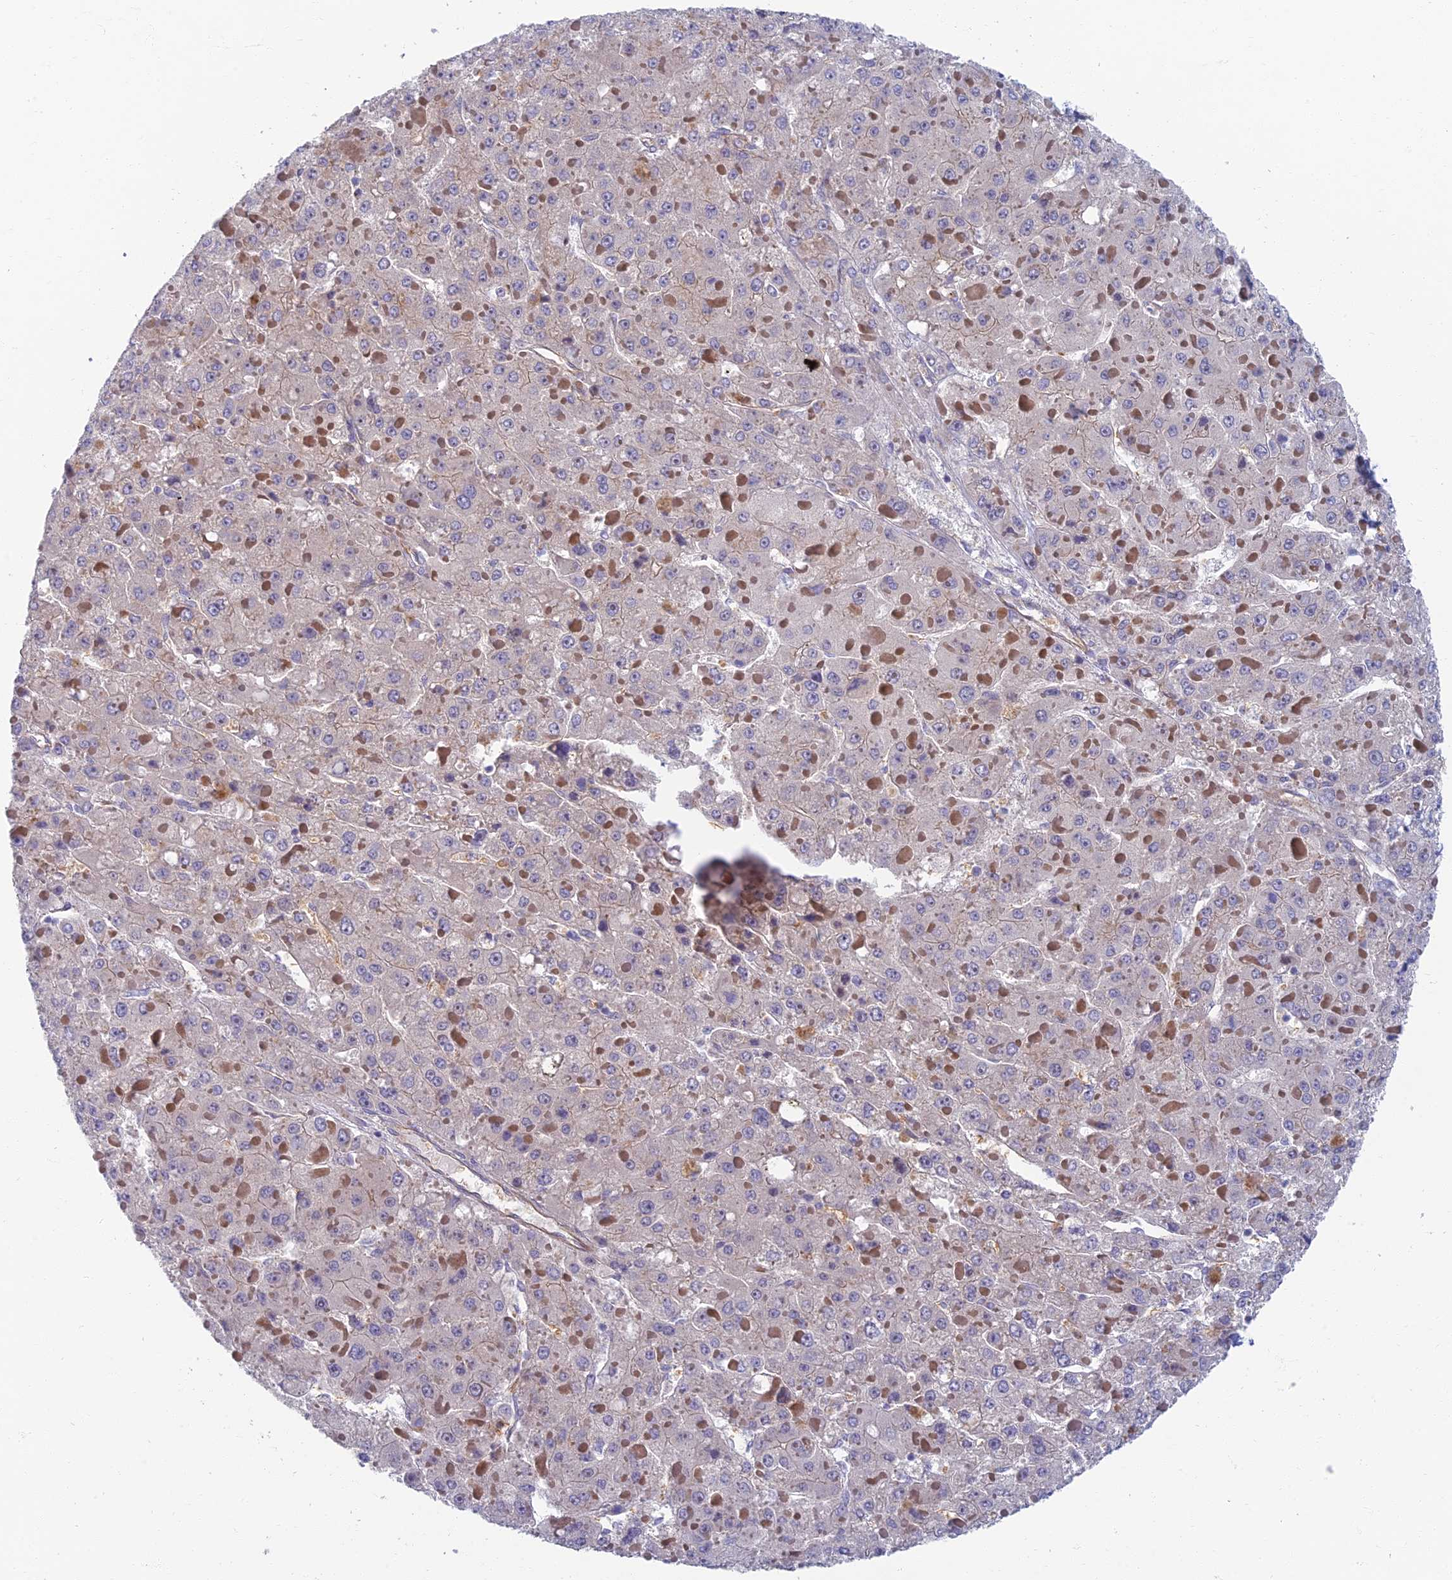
{"staining": {"intensity": "negative", "quantity": "none", "location": "none"}, "tissue": "liver cancer", "cell_type": "Tumor cells", "image_type": "cancer", "snomed": [{"axis": "morphology", "description": "Carcinoma, Hepatocellular, NOS"}, {"axis": "topography", "description": "Liver"}], "caption": "Immunohistochemistry of human hepatocellular carcinoma (liver) exhibits no staining in tumor cells. The staining is performed using DAB brown chromogen with nuclei counter-stained in using hematoxylin.", "gene": "RHBDL2", "patient": {"sex": "female", "age": 73}}